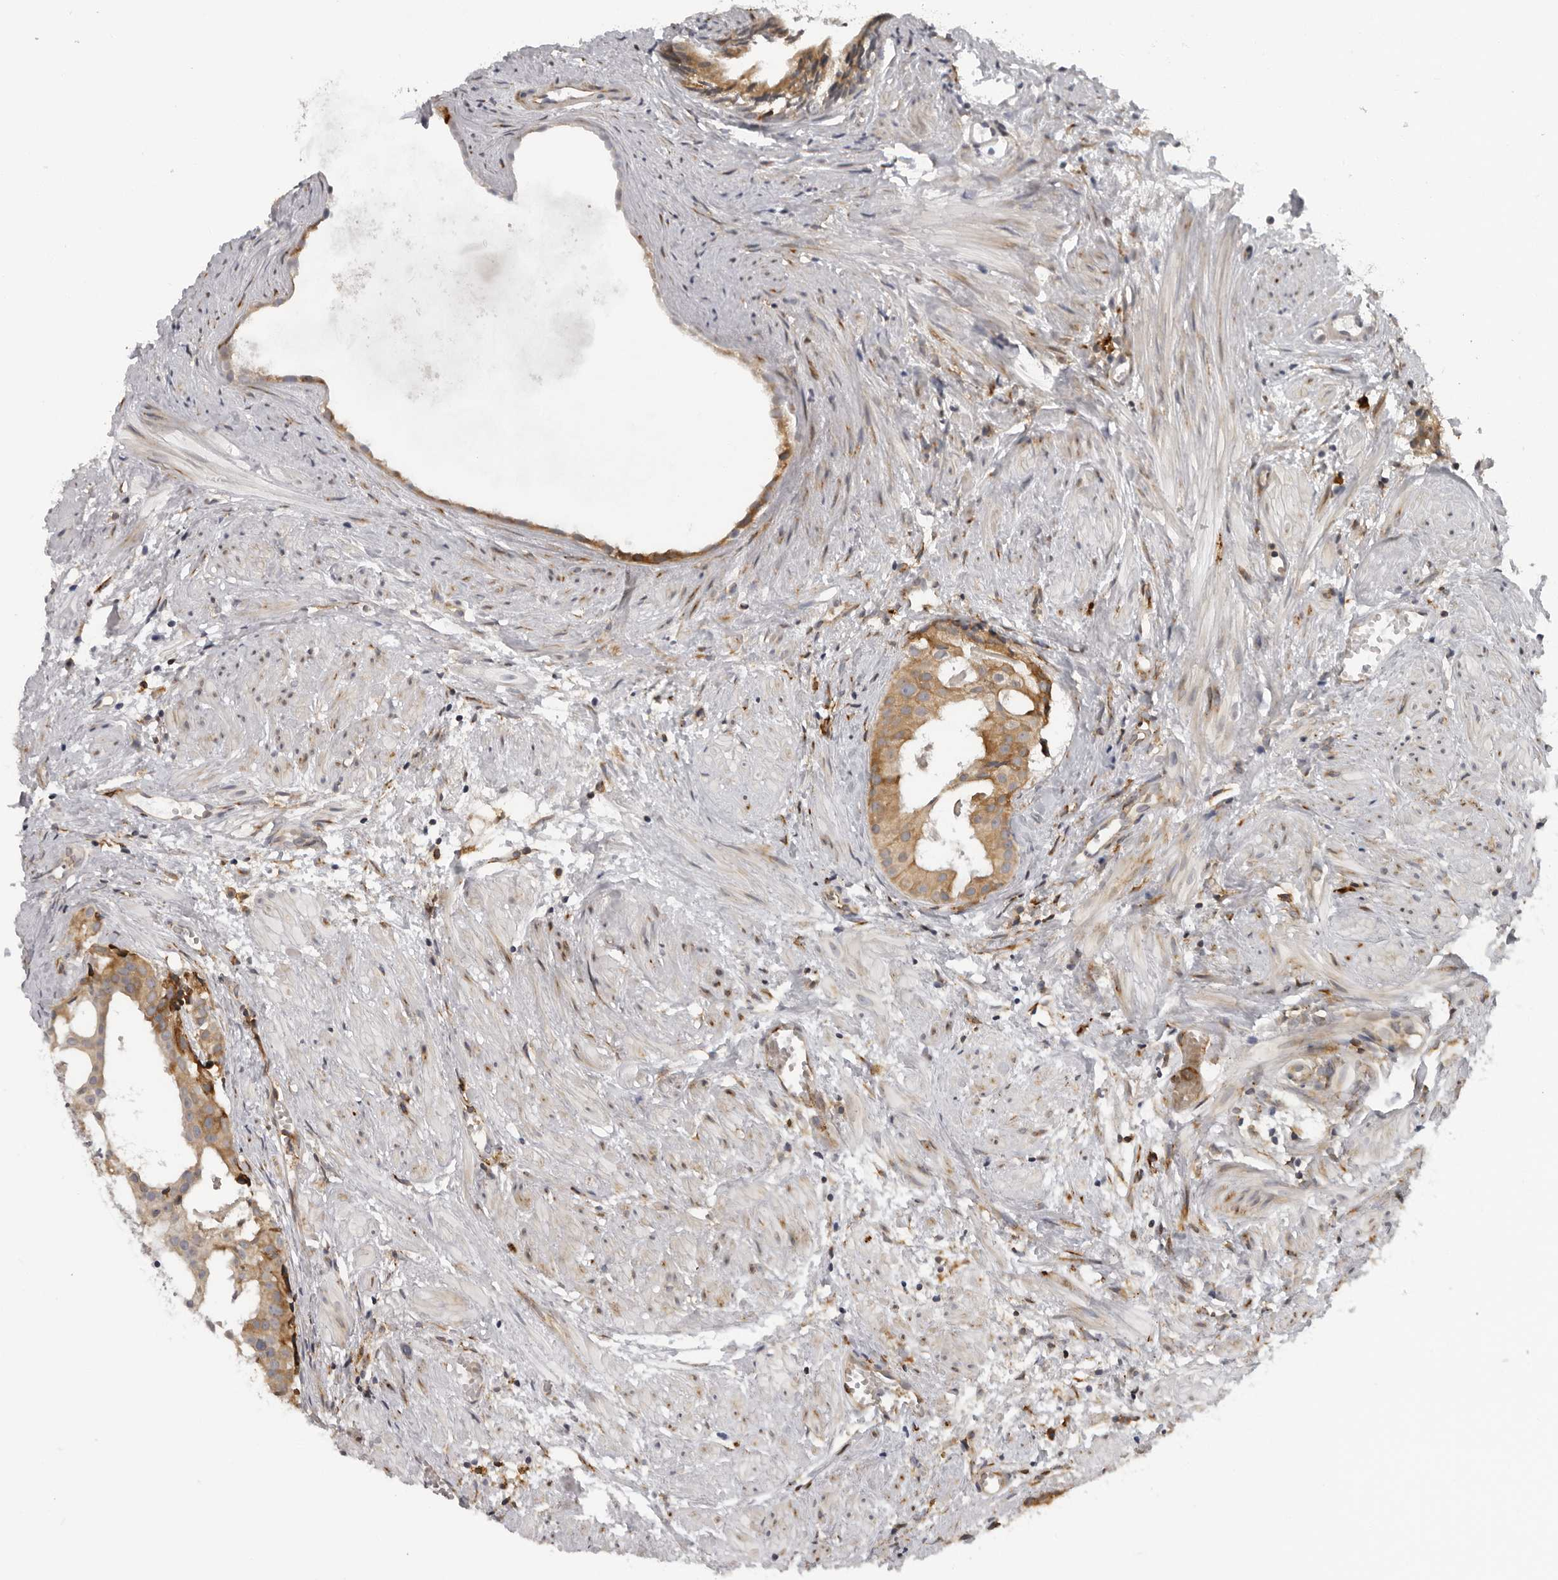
{"staining": {"intensity": "moderate", "quantity": ">75%", "location": "cytoplasmic/membranous"}, "tissue": "prostate cancer", "cell_type": "Tumor cells", "image_type": "cancer", "snomed": [{"axis": "morphology", "description": "Adenocarcinoma, Low grade"}, {"axis": "topography", "description": "Prostate"}], "caption": "Prostate low-grade adenocarcinoma stained with DAB (3,3'-diaminobenzidine) immunohistochemistry exhibits medium levels of moderate cytoplasmic/membranous expression in about >75% of tumor cells. (IHC, brightfield microscopy, high magnification).", "gene": "ALPK2", "patient": {"sex": "male", "age": 88}}